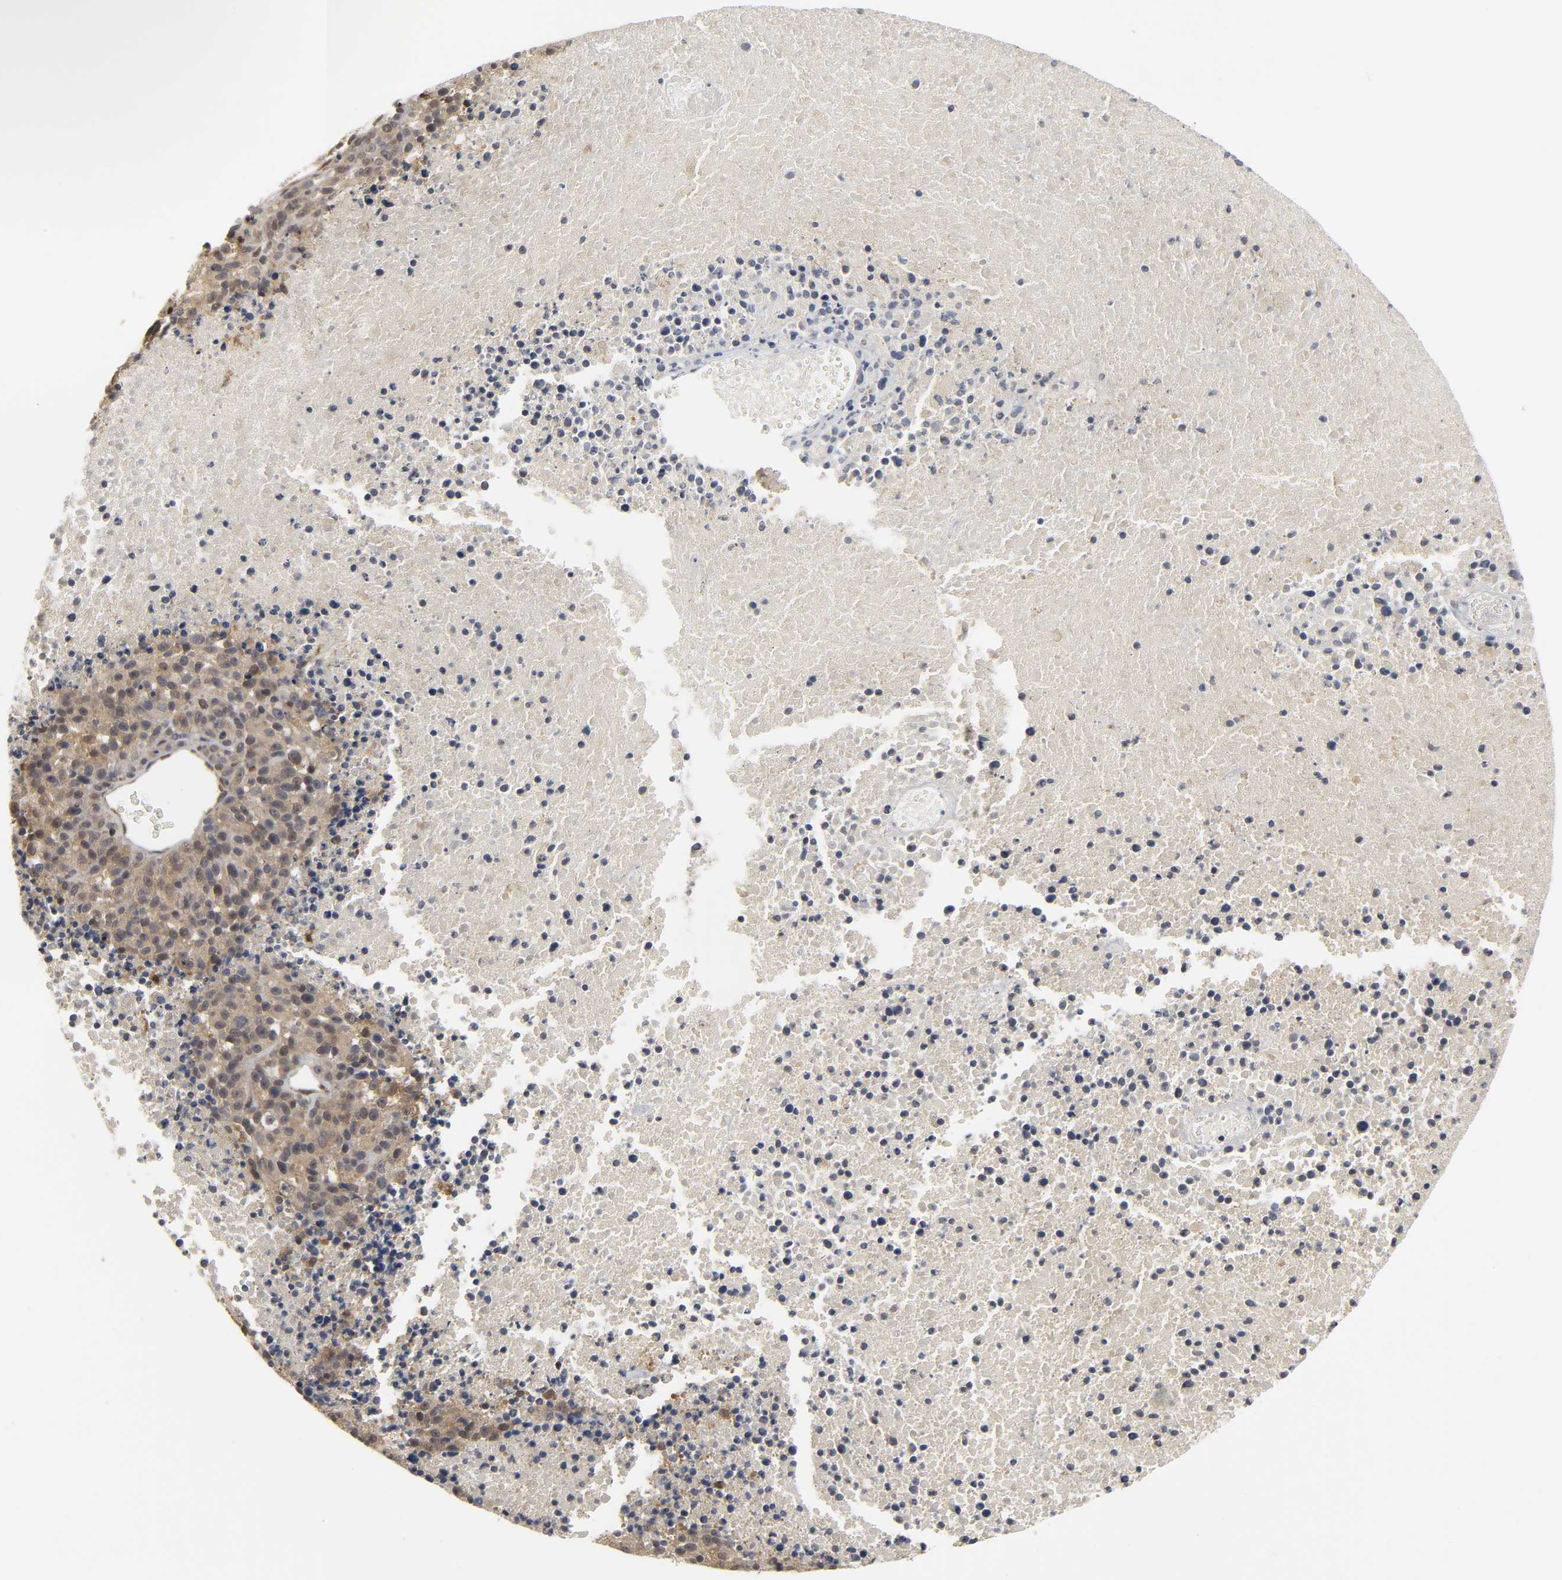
{"staining": {"intensity": "moderate", "quantity": ">75%", "location": "cytoplasmic/membranous"}, "tissue": "melanoma", "cell_type": "Tumor cells", "image_type": "cancer", "snomed": [{"axis": "morphology", "description": "Malignant melanoma, Metastatic site"}, {"axis": "topography", "description": "Cerebral cortex"}], "caption": "Human malignant melanoma (metastatic site) stained with a brown dye exhibits moderate cytoplasmic/membranous positive positivity in approximately >75% of tumor cells.", "gene": "PARK7", "patient": {"sex": "female", "age": 52}}